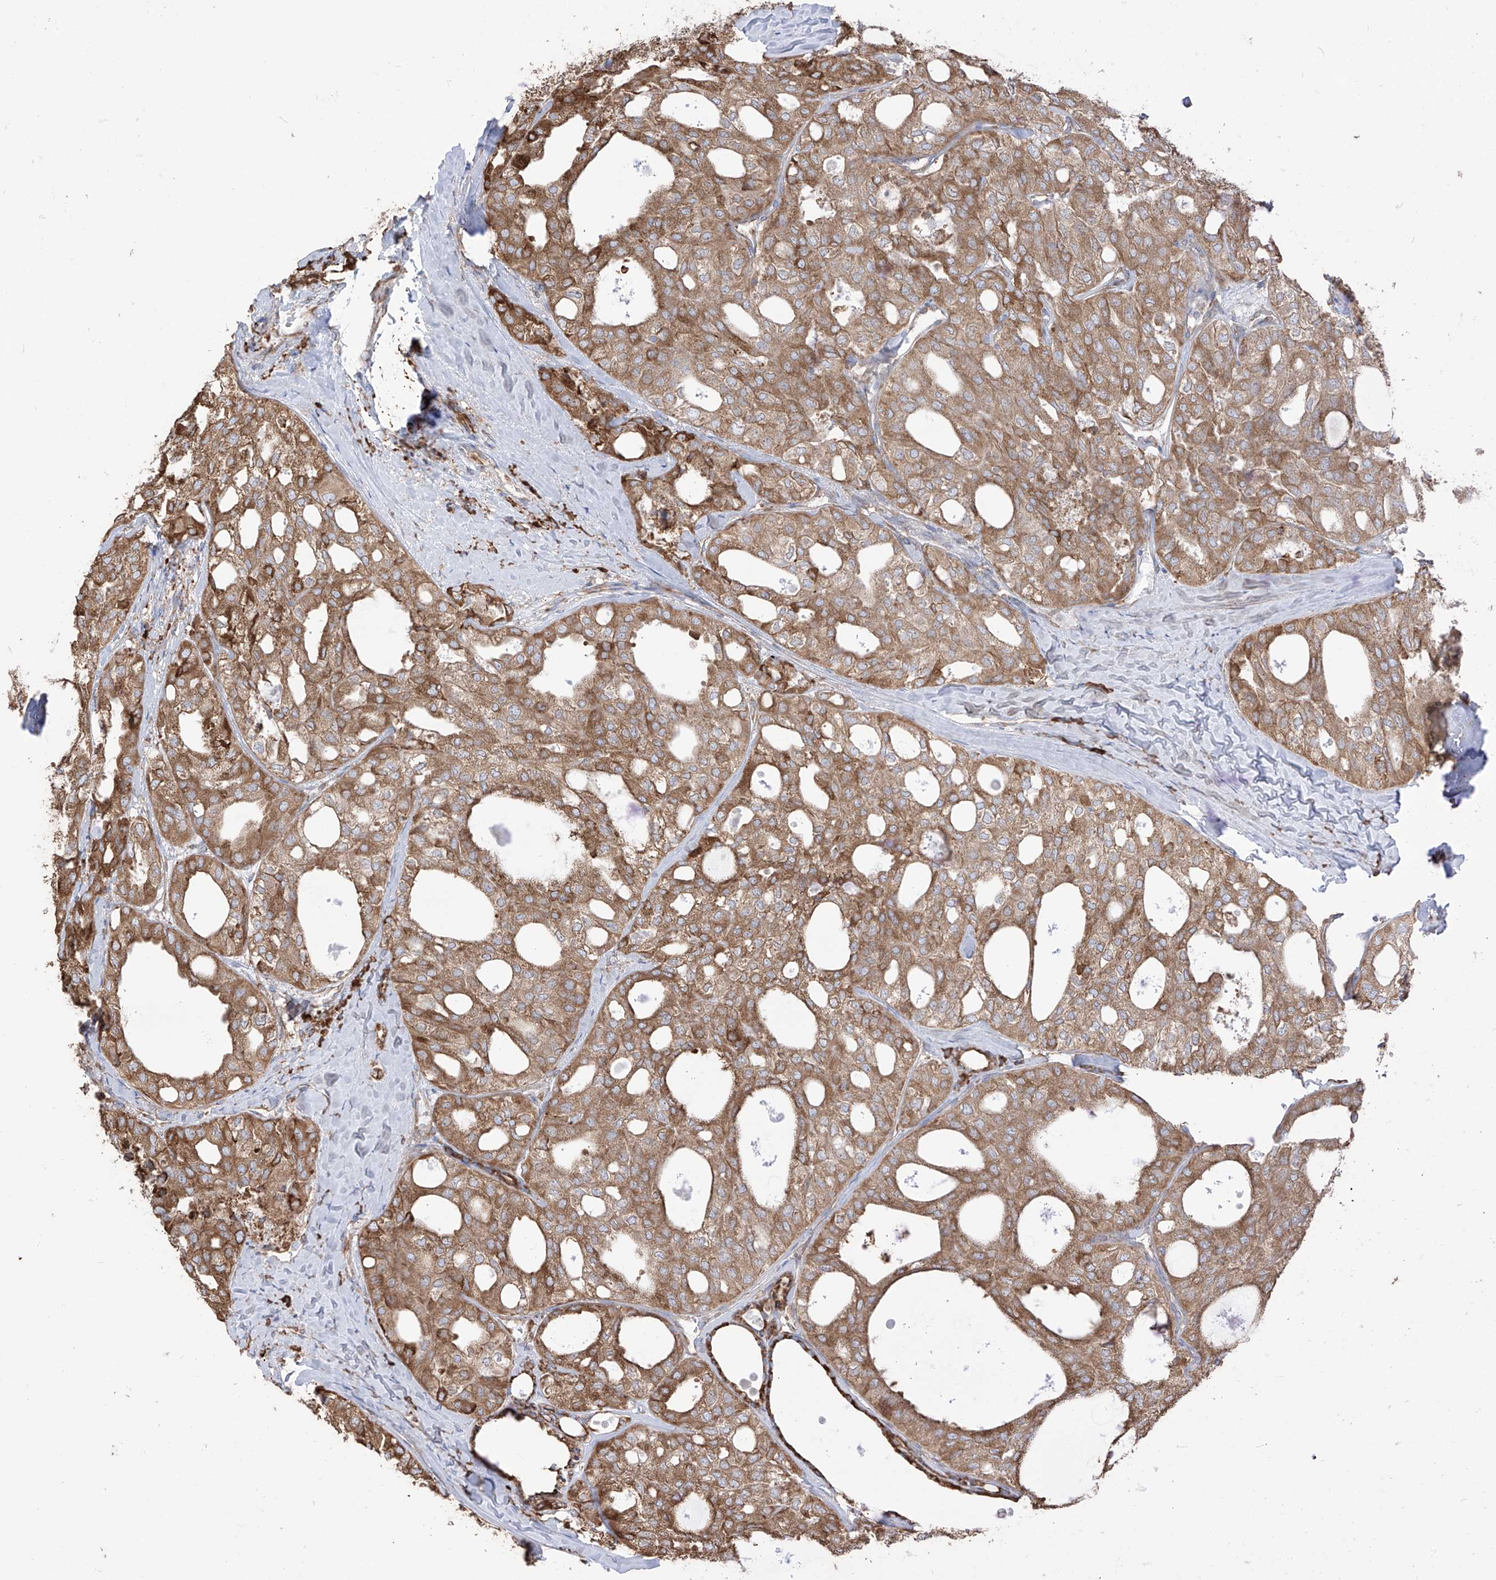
{"staining": {"intensity": "moderate", "quantity": ">75%", "location": "cytoplasmic/membranous"}, "tissue": "thyroid cancer", "cell_type": "Tumor cells", "image_type": "cancer", "snomed": [{"axis": "morphology", "description": "Follicular adenoma carcinoma, NOS"}, {"axis": "topography", "description": "Thyroid gland"}], "caption": "Protein staining of thyroid cancer tissue shows moderate cytoplasmic/membranous positivity in approximately >75% of tumor cells.", "gene": "PDIA6", "patient": {"sex": "male", "age": 75}}